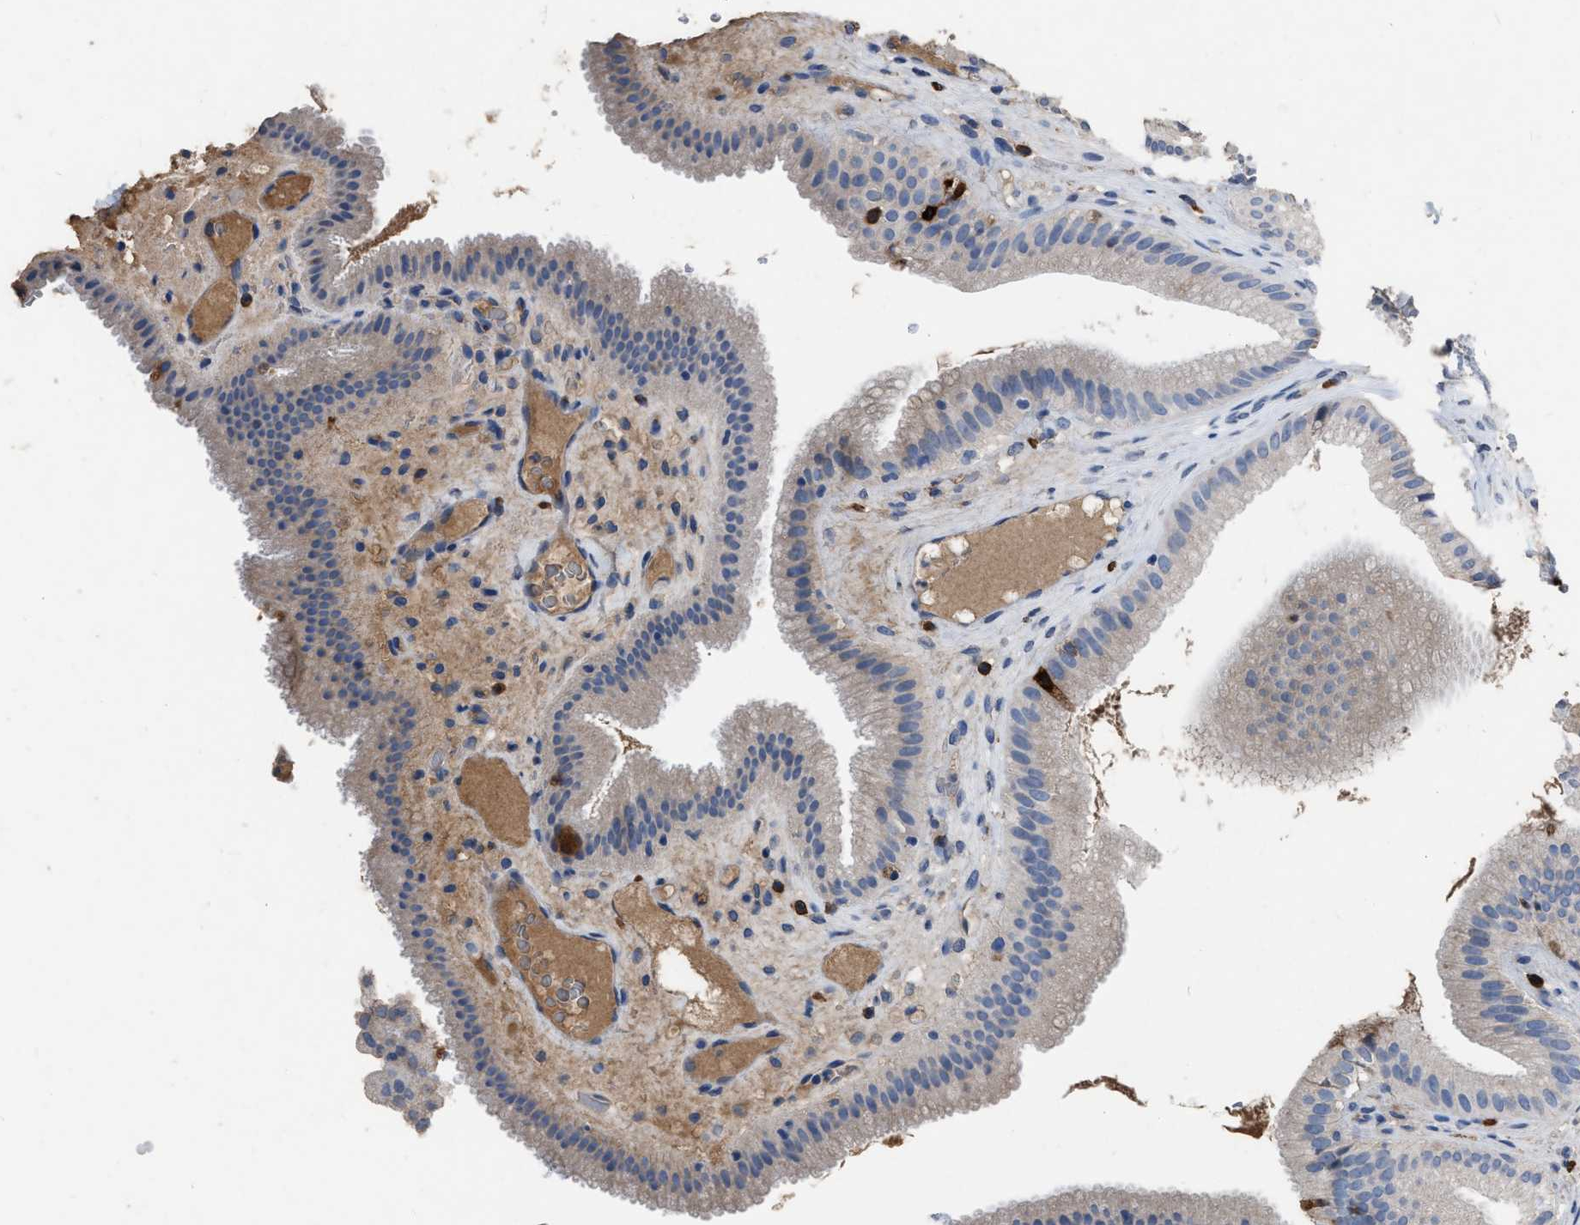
{"staining": {"intensity": "negative", "quantity": "none", "location": "none"}, "tissue": "gallbladder", "cell_type": "Glandular cells", "image_type": "normal", "snomed": [{"axis": "morphology", "description": "Normal tissue, NOS"}, {"axis": "topography", "description": "Gallbladder"}], "caption": "Glandular cells are negative for protein expression in unremarkable human gallbladder.", "gene": "HABP2", "patient": {"sex": "male", "age": 49}}